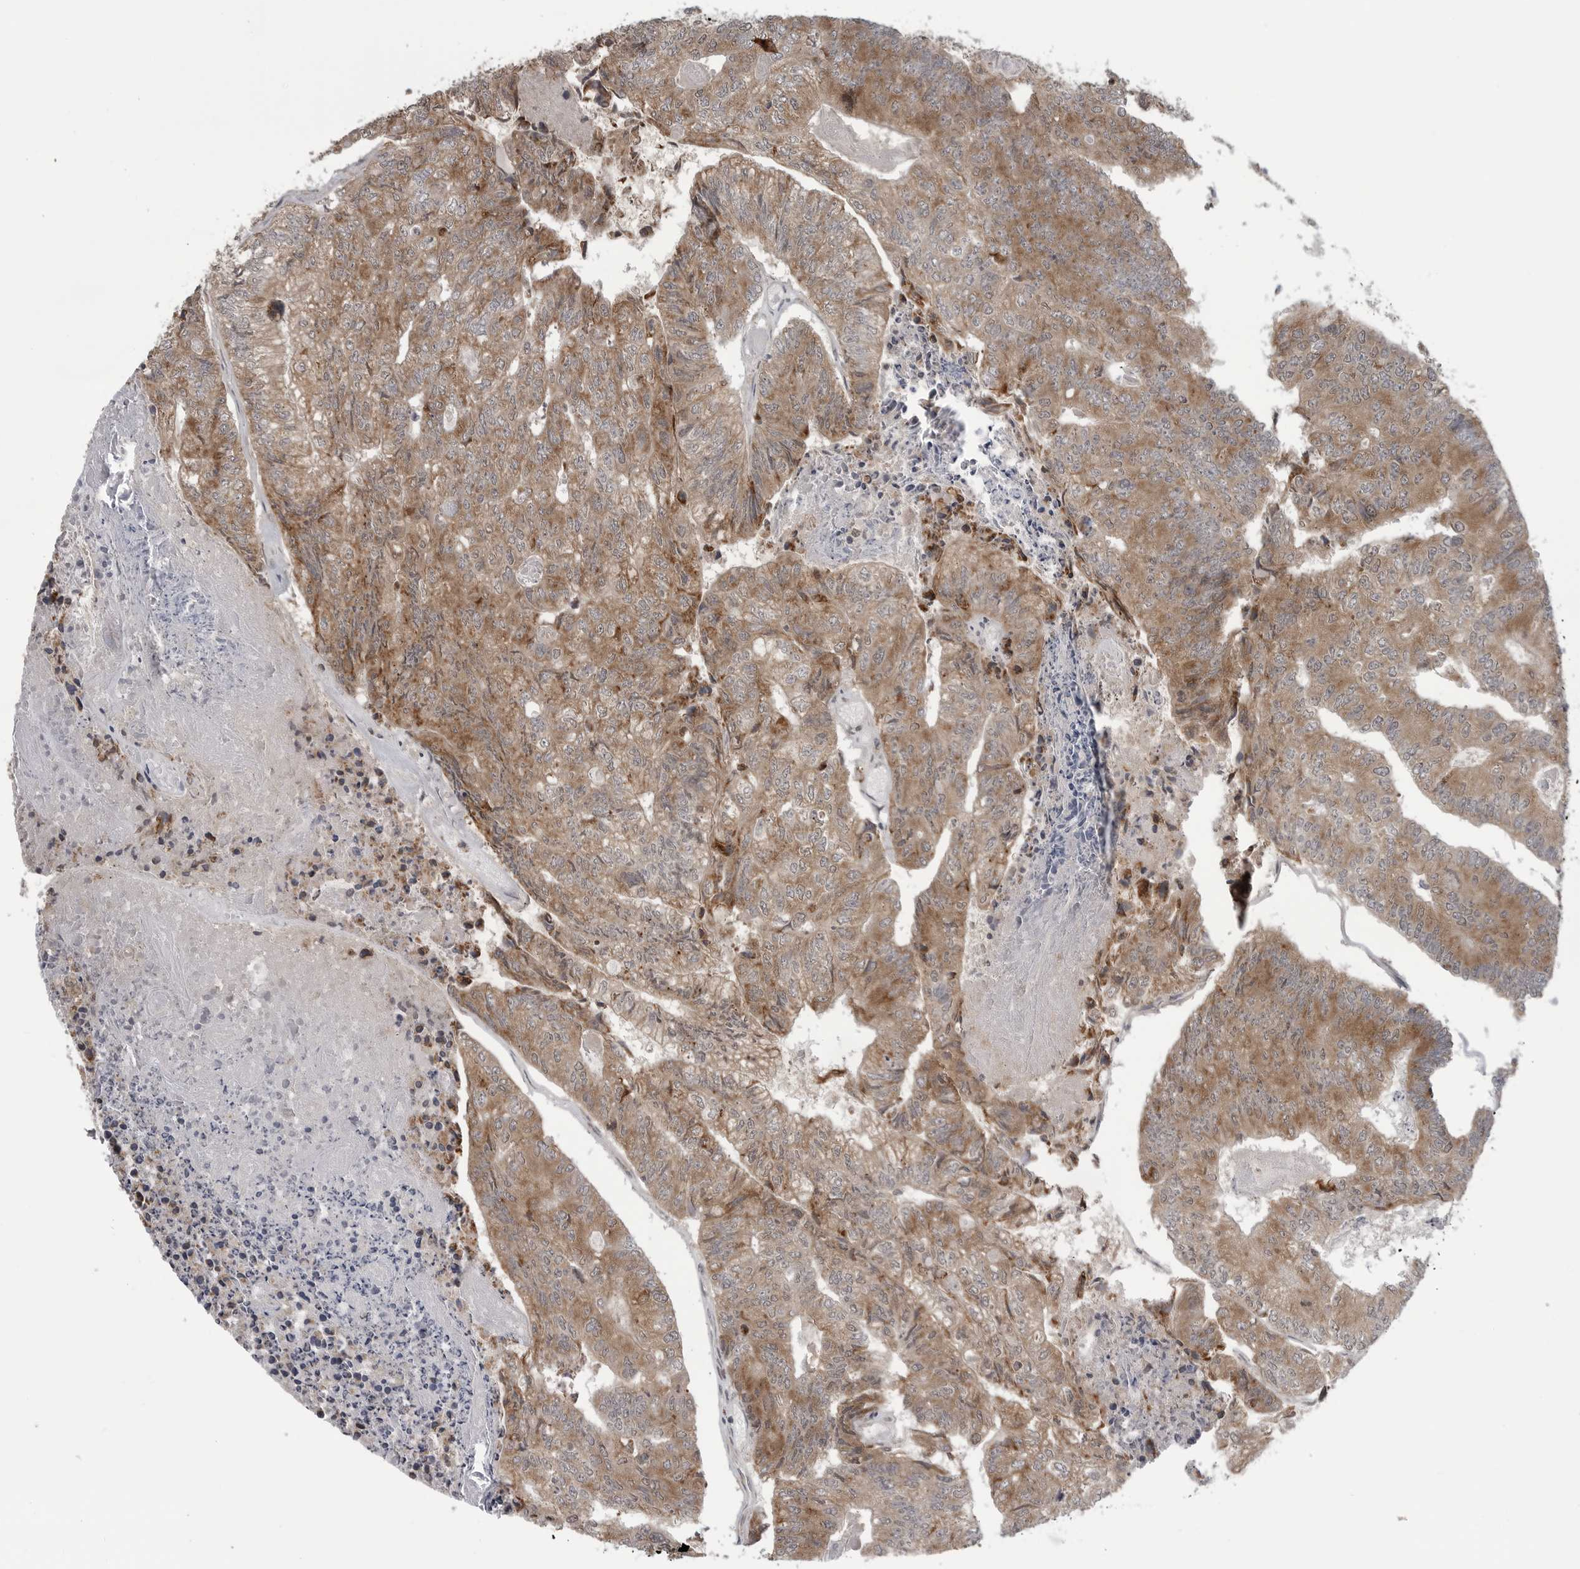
{"staining": {"intensity": "moderate", "quantity": ">75%", "location": "cytoplasmic/membranous"}, "tissue": "colorectal cancer", "cell_type": "Tumor cells", "image_type": "cancer", "snomed": [{"axis": "morphology", "description": "Adenocarcinoma, NOS"}, {"axis": "topography", "description": "Colon"}], "caption": "A photomicrograph of human colorectal adenocarcinoma stained for a protein demonstrates moderate cytoplasmic/membranous brown staining in tumor cells. (DAB (3,3'-diaminobenzidine) = brown stain, brightfield microscopy at high magnification).", "gene": "FAAP100", "patient": {"sex": "female", "age": 67}}